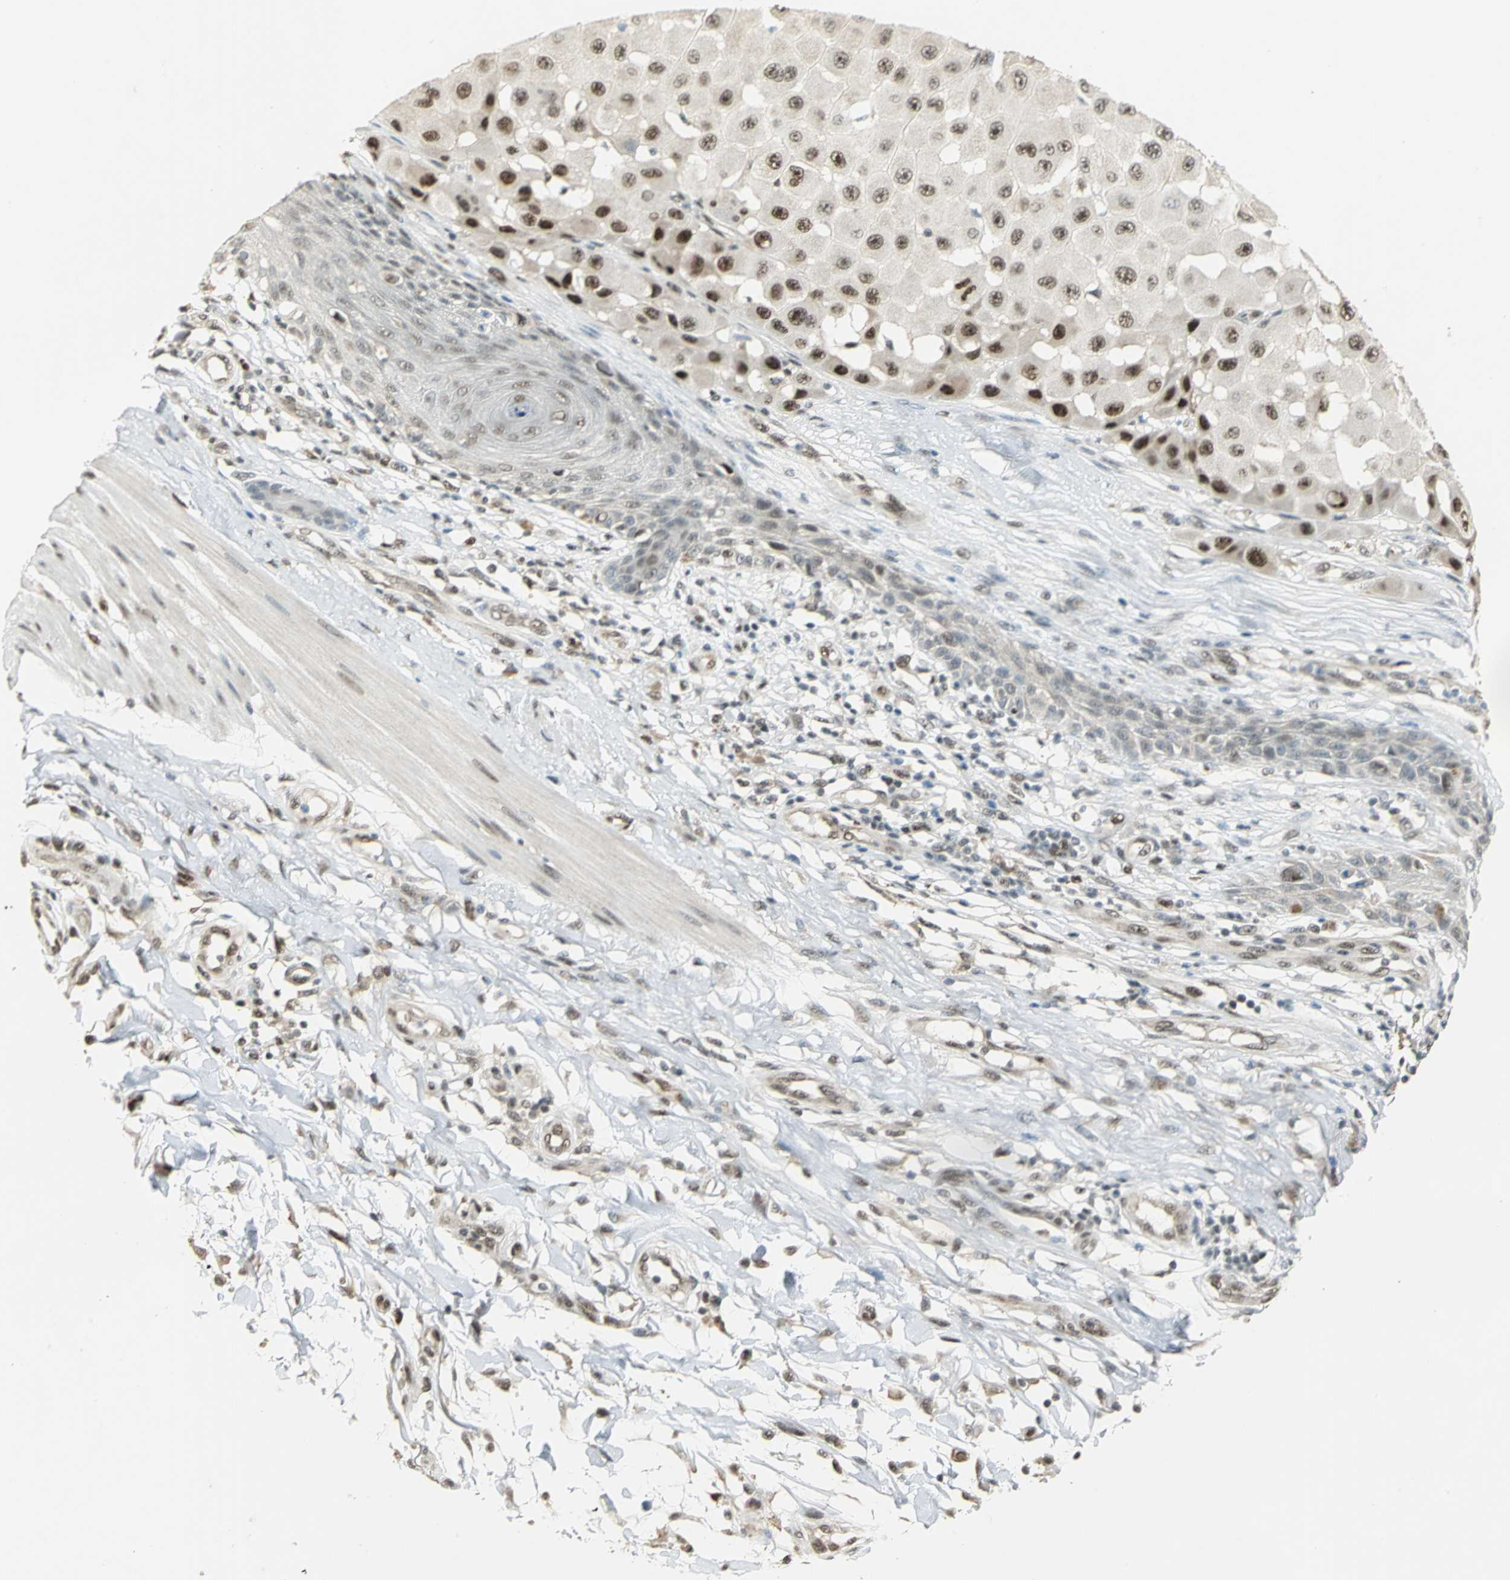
{"staining": {"intensity": "moderate", "quantity": "25%-75%", "location": "nuclear"}, "tissue": "melanoma", "cell_type": "Tumor cells", "image_type": "cancer", "snomed": [{"axis": "morphology", "description": "Malignant melanoma, NOS"}, {"axis": "topography", "description": "Skin"}], "caption": "Moderate nuclear positivity is present in about 25%-75% of tumor cells in malignant melanoma.", "gene": "DDX5", "patient": {"sex": "female", "age": 81}}